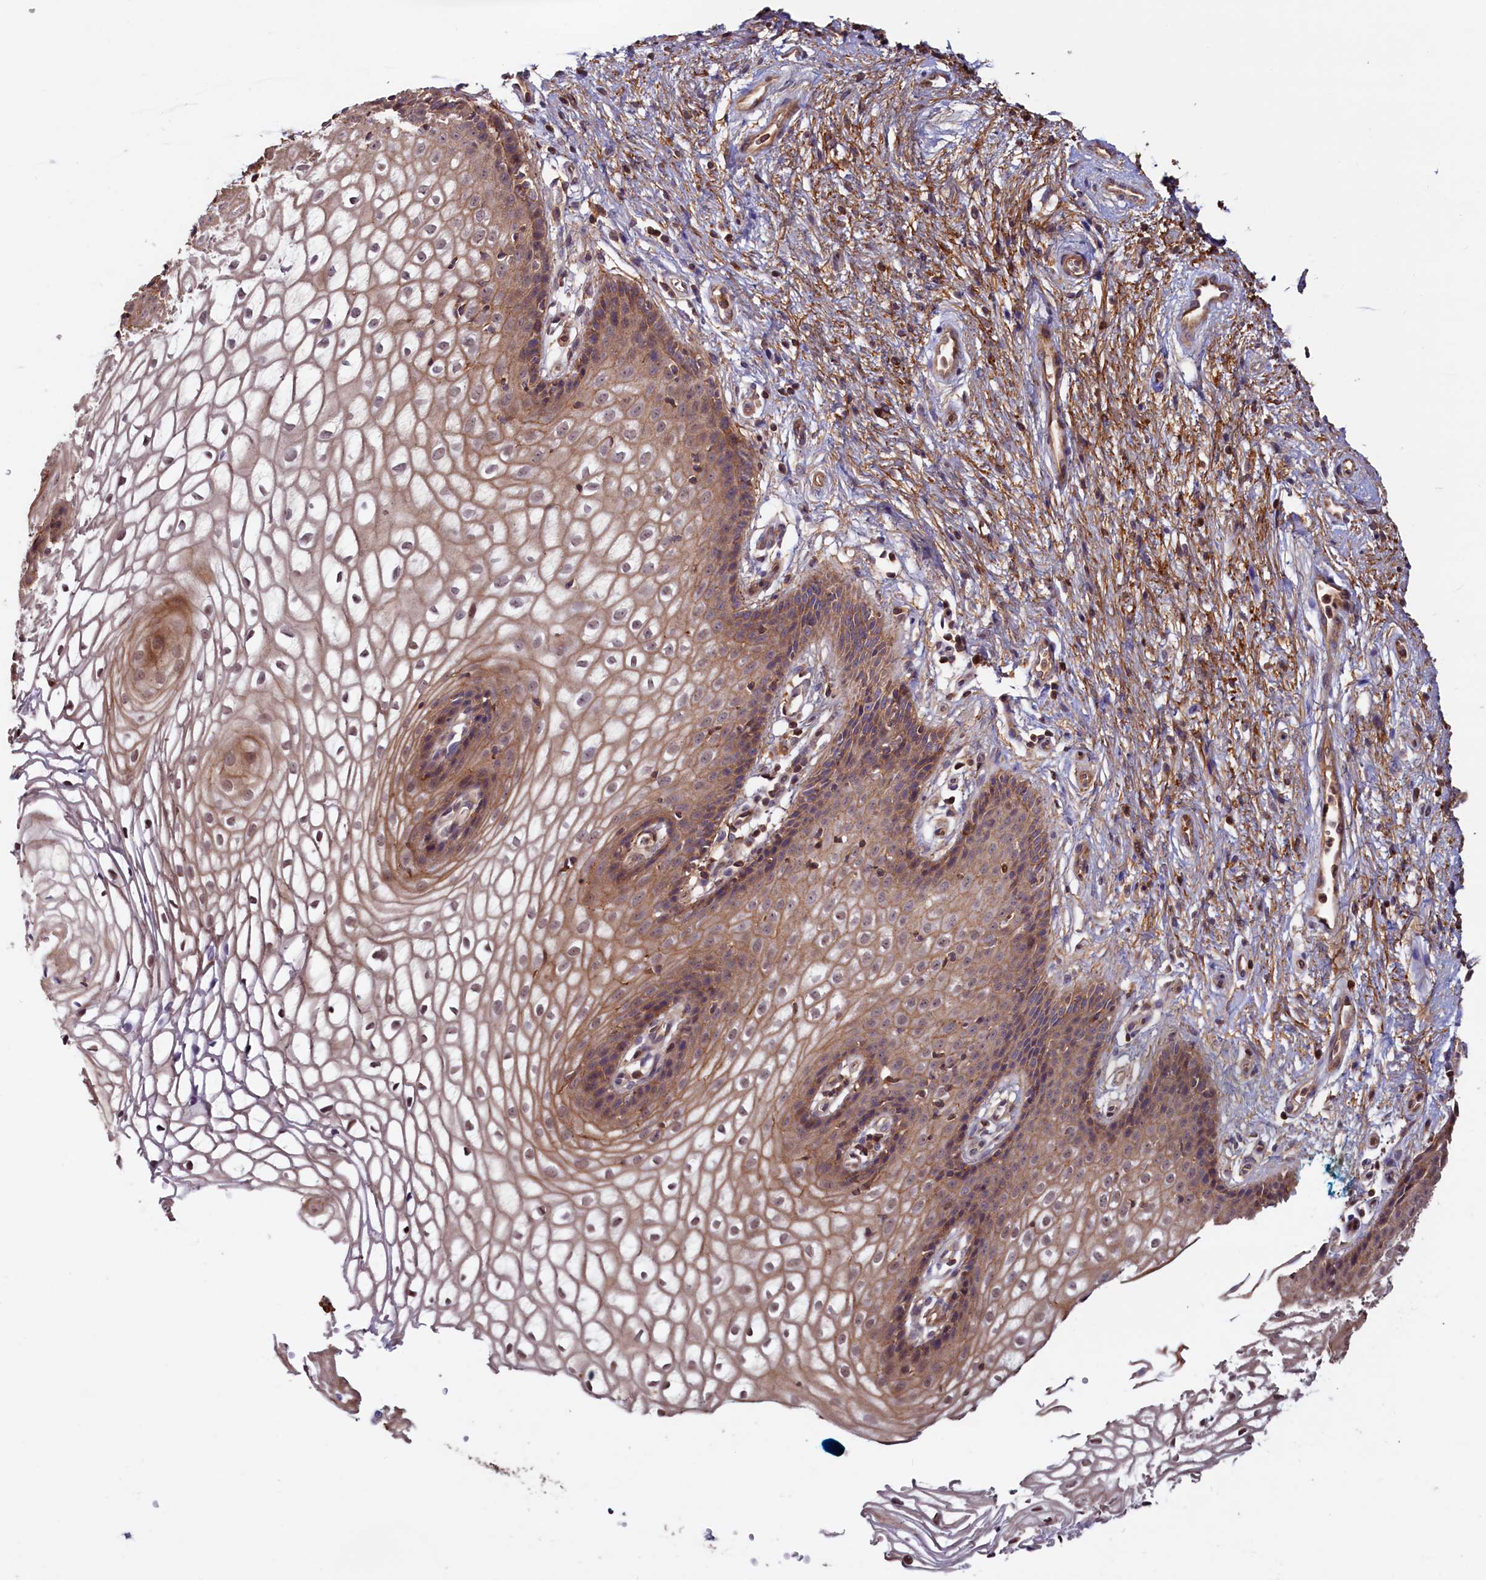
{"staining": {"intensity": "moderate", "quantity": ">75%", "location": "cytoplasmic/membranous"}, "tissue": "vagina", "cell_type": "Squamous epithelial cells", "image_type": "normal", "snomed": [{"axis": "morphology", "description": "Normal tissue, NOS"}, {"axis": "topography", "description": "Vagina"}], "caption": "A medium amount of moderate cytoplasmic/membranous positivity is seen in approximately >75% of squamous epithelial cells in normal vagina.", "gene": "DUOXA1", "patient": {"sex": "female", "age": 34}}